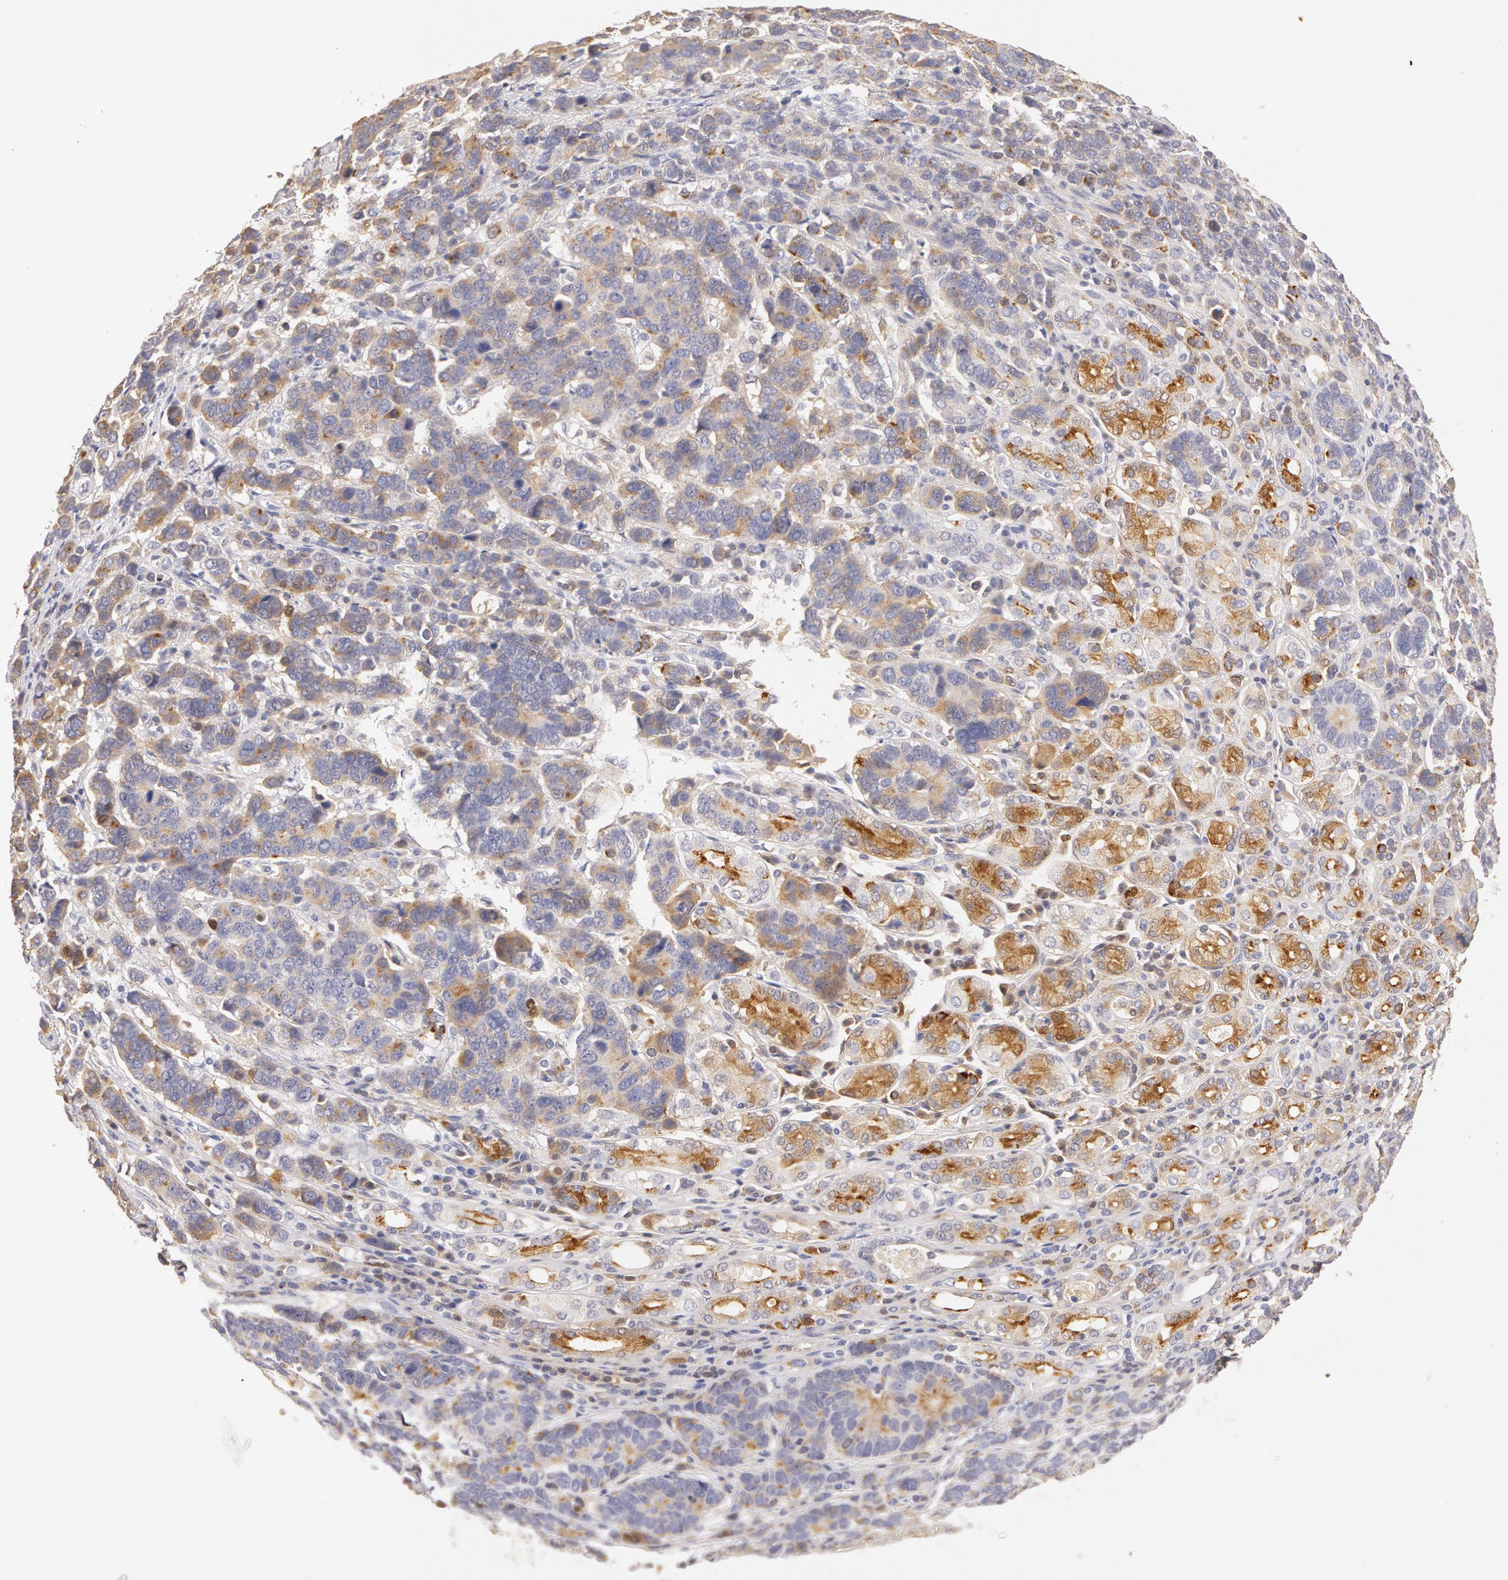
{"staining": {"intensity": "weak", "quantity": ">75%", "location": "cytoplasmic/membranous"}, "tissue": "stomach cancer", "cell_type": "Tumor cells", "image_type": "cancer", "snomed": [{"axis": "morphology", "description": "Adenocarcinoma, NOS"}, {"axis": "topography", "description": "Stomach, upper"}], "caption": "IHC photomicrograph of neoplastic tissue: stomach cancer (adenocarcinoma) stained using immunohistochemistry (IHC) exhibits low levels of weak protein expression localized specifically in the cytoplasmic/membranous of tumor cells, appearing as a cytoplasmic/membranous brown color.", "gene": "TF", "patient": {"sex": "male", "age": 71}}